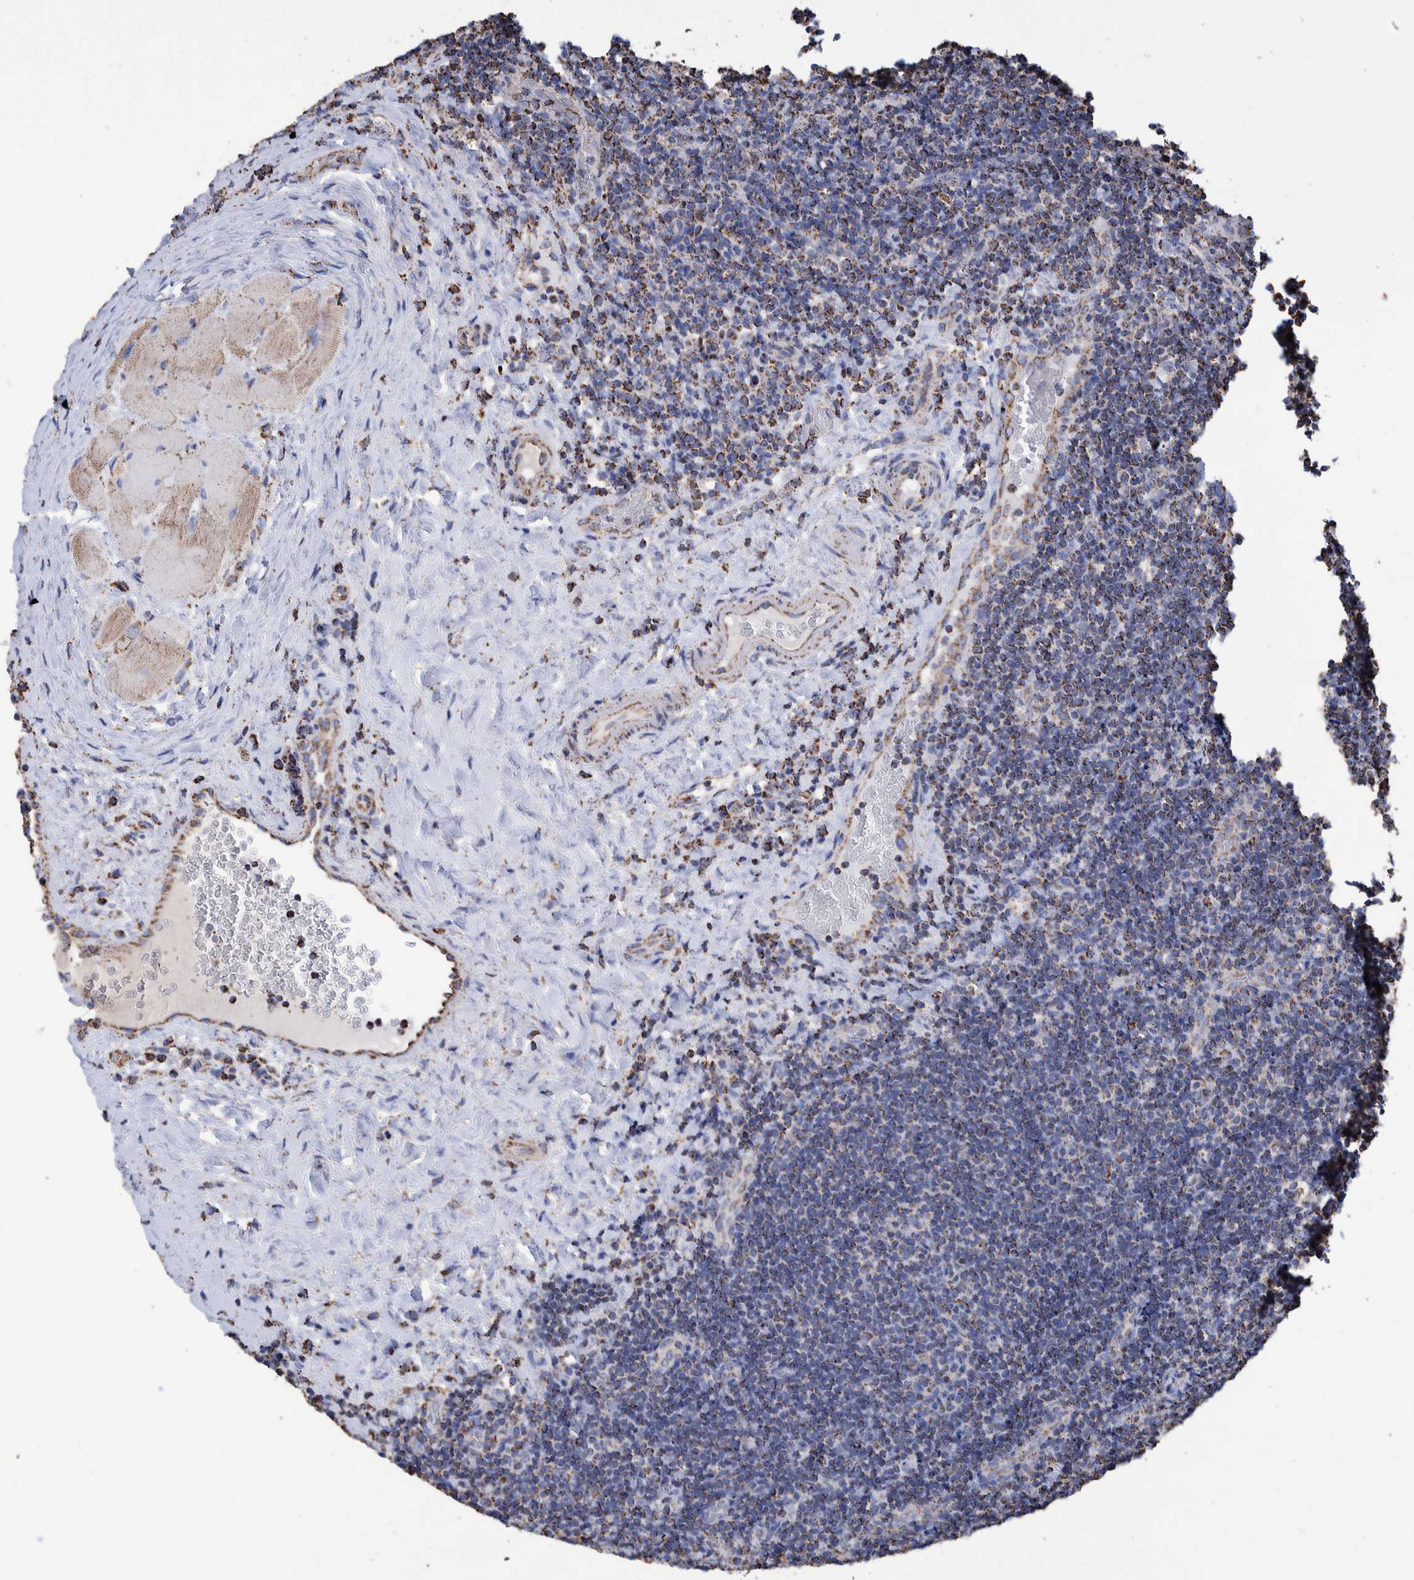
{"staining": {"intensity": "strong", "quantity": "25%-75%", "location": "cytoplasmic/membranous"}, "tissue": "lymphoma", "cell_type": "Tumor cells", "image_type": "cancer", "snomed": [{"axis": "morphology", "description": "Malignant lymphoma, non-Hodgkin's type, High grade"}, {"axis": "topography", "description": "Tonsil"}], "caption": "A high-resolution histopathology image shows immunohistochemistry (IHC) staining of lymphoma, which shows strong cytoplasmic/membranous positivity in about 25%-75% of tumor cells. The staining was performed using DAB (3,3'-diaminobenzidine), with brown indicating positive protein expression. Nuclei are stained blue with hematoxylin.", "gene": "VPS26C", "patient": {"sex": "female", "age": 36}}